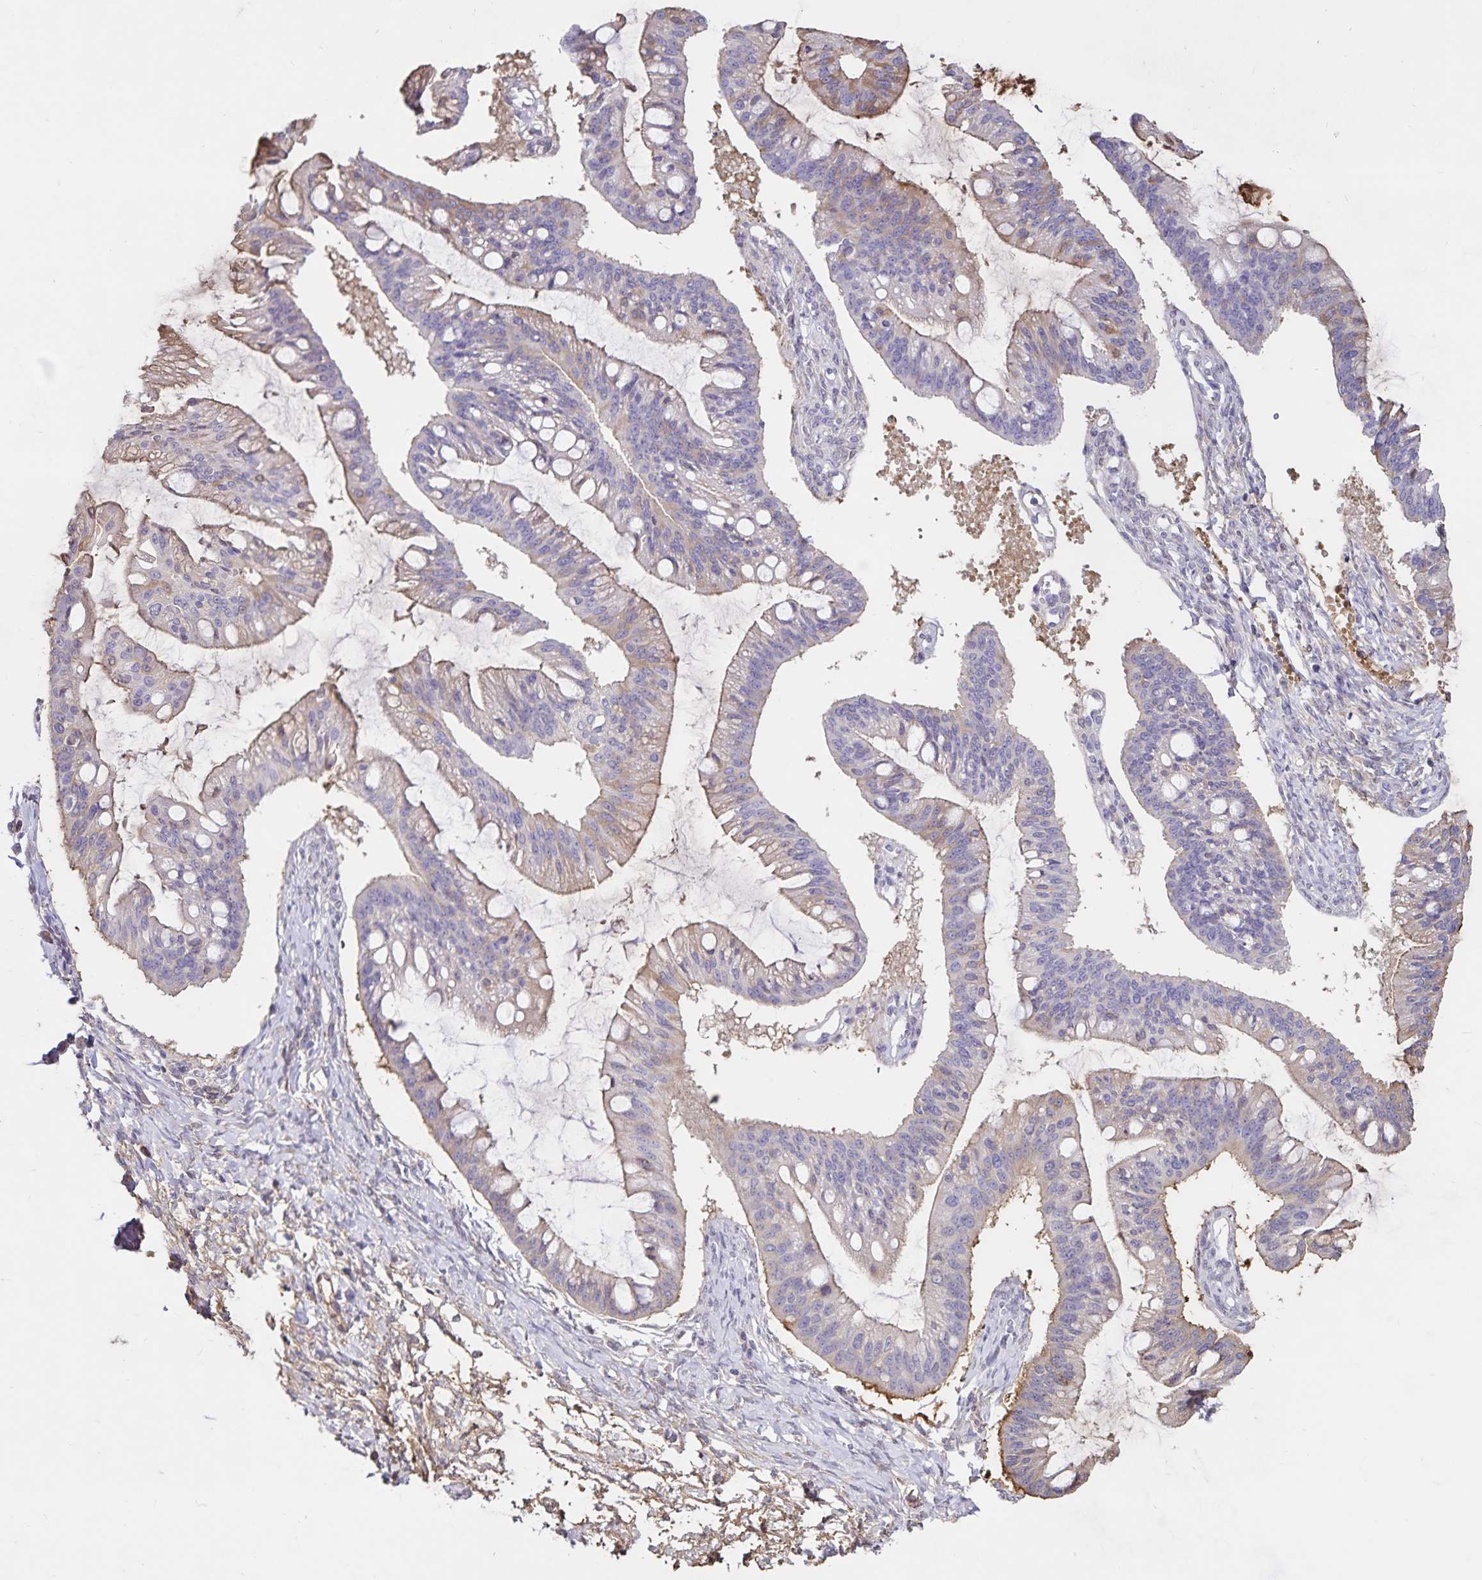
{"staining": {"intensity": "weak", "quantity": "<25%", "location": "cytoplasmic/membranous"}, "tissue": "ovarian cancer", "cell_type": "Tumor cells", "image_type": "cancer", "snomed": [{"axis": "morphology", "description": "Cystadenocarcinoma, mucinous, NOS"}, {"axis": "topography", "description": "Ovary"}], "caption": "Ovarian cancer stained for a protein using immunohistochemistry shows no positivity tumor cells.", "gene": "FGG", "patient": {"sex": "female", "age": 73}}